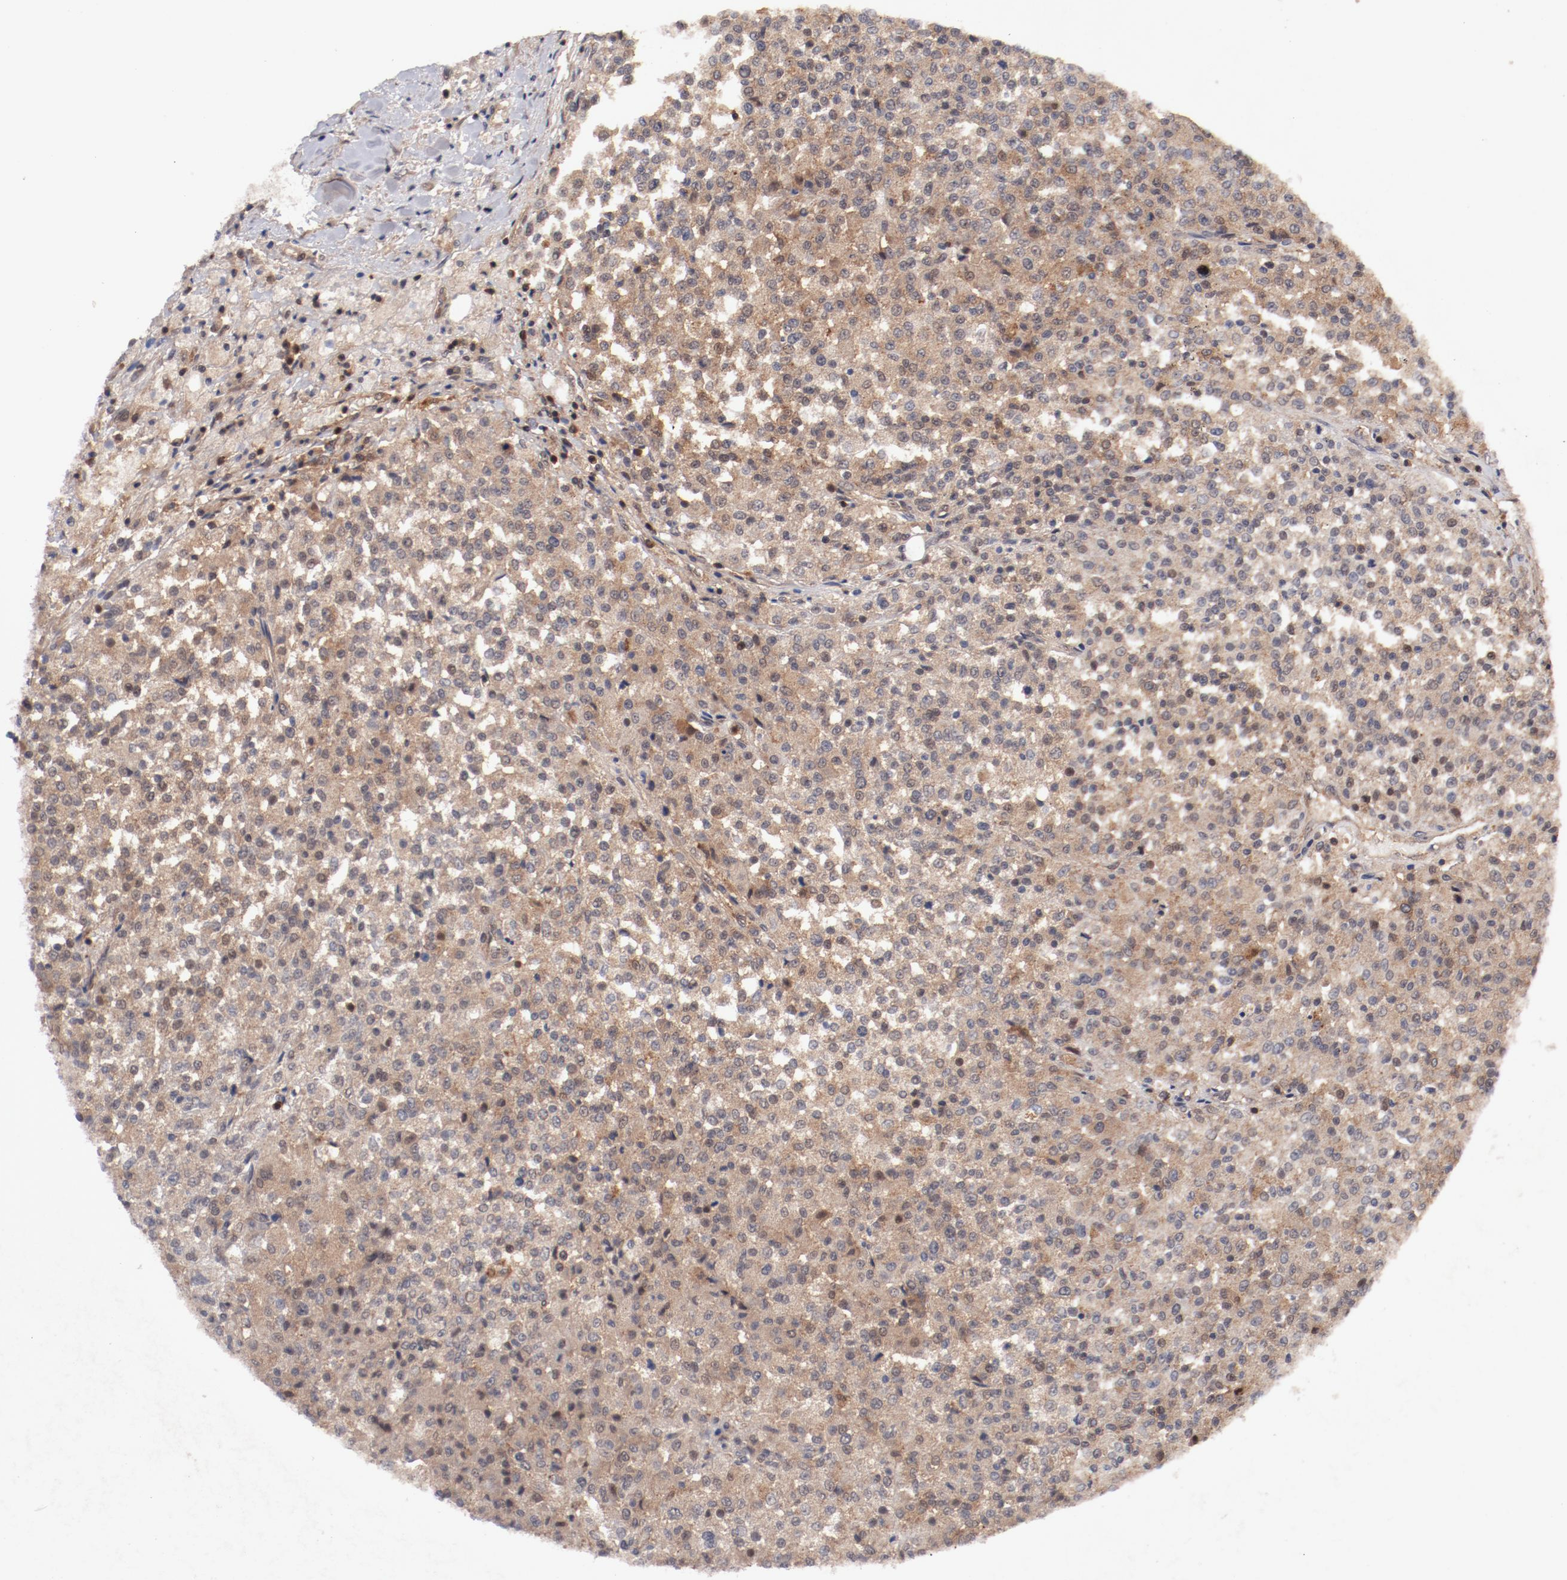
{"staining": {"intensity": "weak", "quantity": ">75%", "location": "cytoplasmic/membranous"}, "tissue": "testis cancer", "cell_type": "Tumor cells", "image_type": "cancer", "snomed": [{"axis": "morphology", "description": "Seminoma, NOS"}, {"axis": "topography", "description": "Testis"}], "caption": "A high-resolution histopathology image shows immunohistochemistry staining of seminoma (testis), which reveals weak cytoplasmic/membranous expression in about >75% of tumor cells.", "gene": "GUF1", "patient": {"sex": "male", "age": 59}}